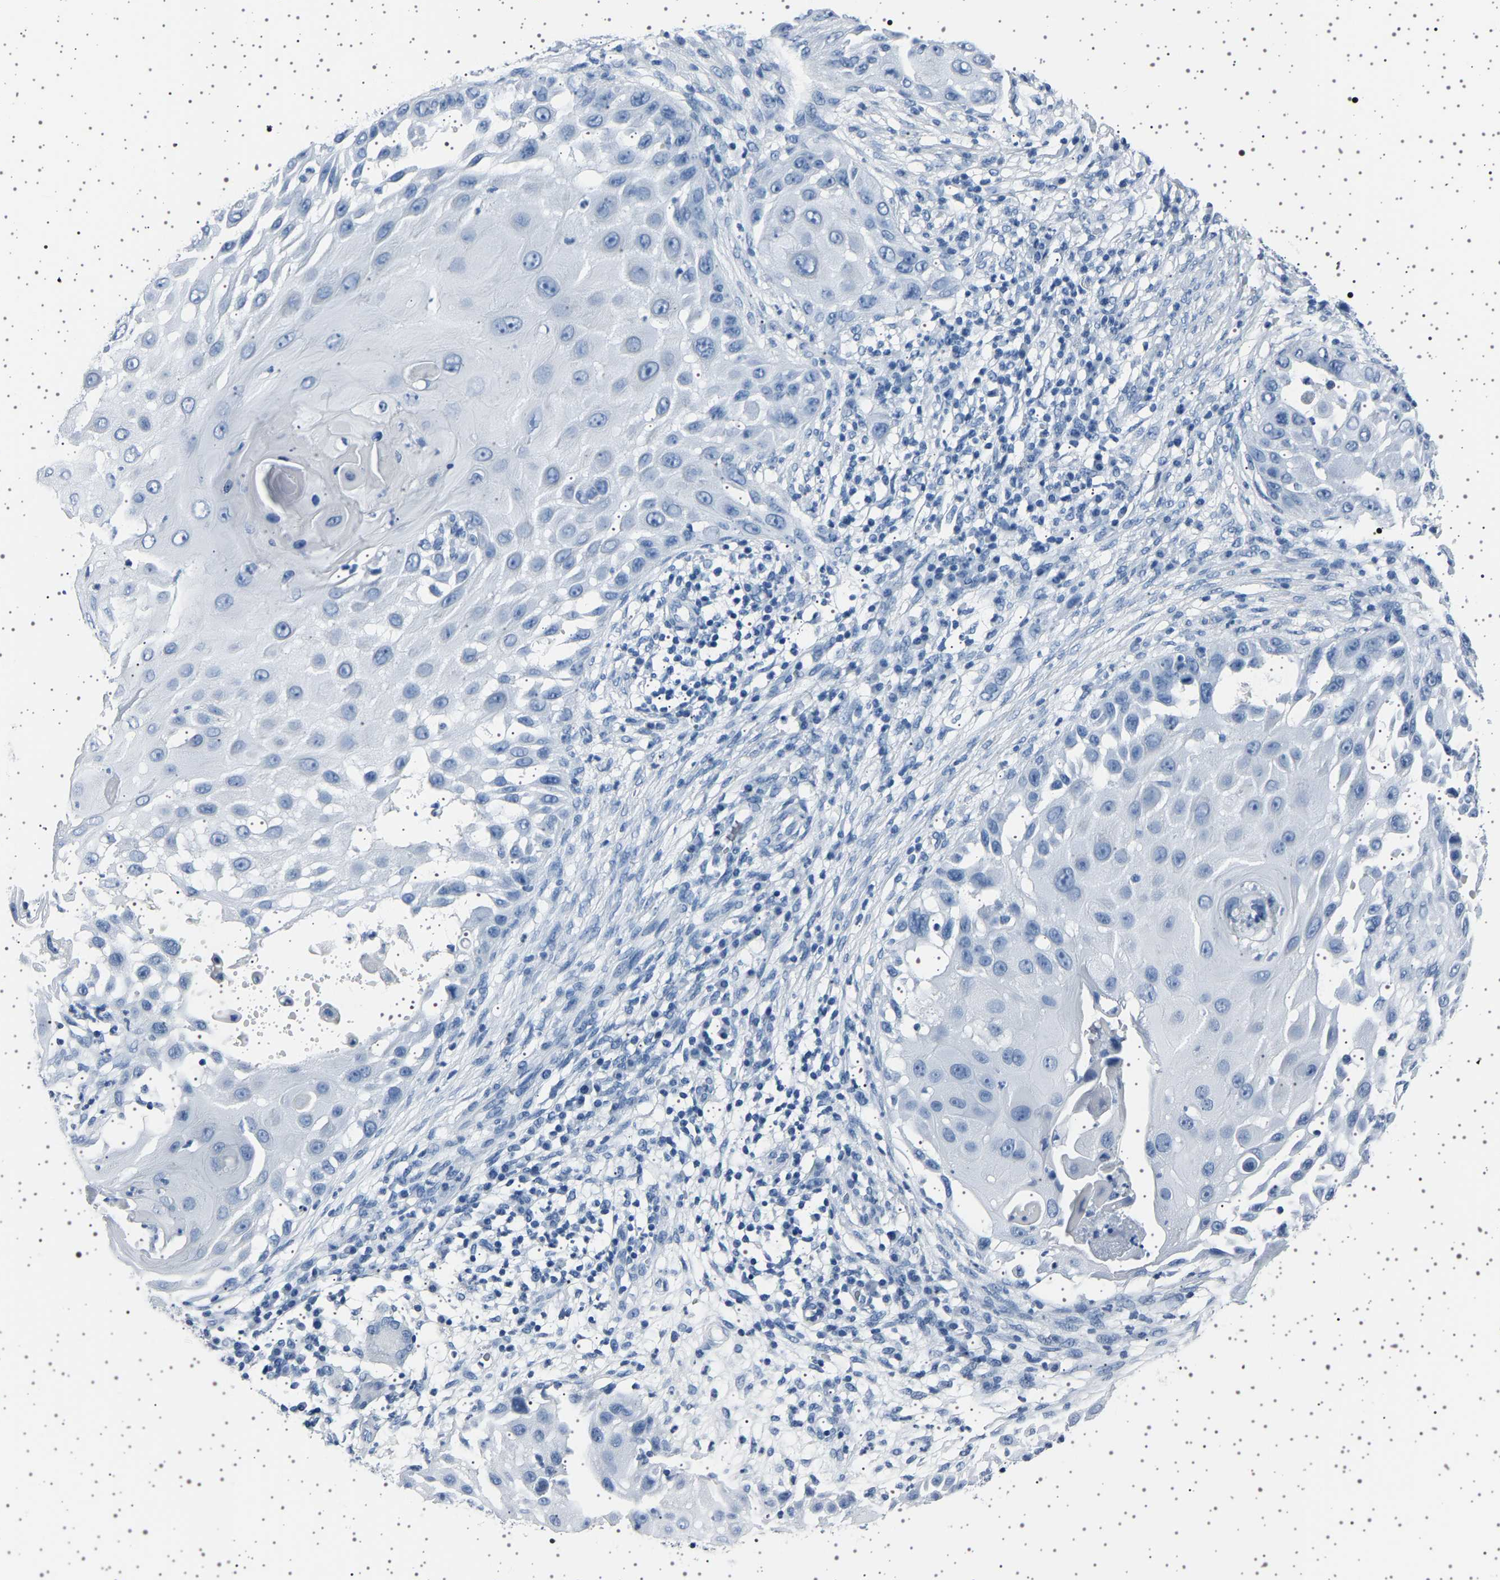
{"staining": {"intensity": "negative", "quantity": "none", "location": "none"}, "tissue": "skin cancer", "cell_type": "Tumor cells", "image_type": "cancer", "snomed": [{"axis": "morphology", "description": "Squamous cell carcinoma, NOS"}, {"axis": "topography", "description": "Skin"}], "caption": "The IHC histopathology image has no significant staining in tumor cells of skin cancer (squamous cell carcinoma) tissue.", "gene": "TFF3", "patient": {"sex": "female", "age": 44}}